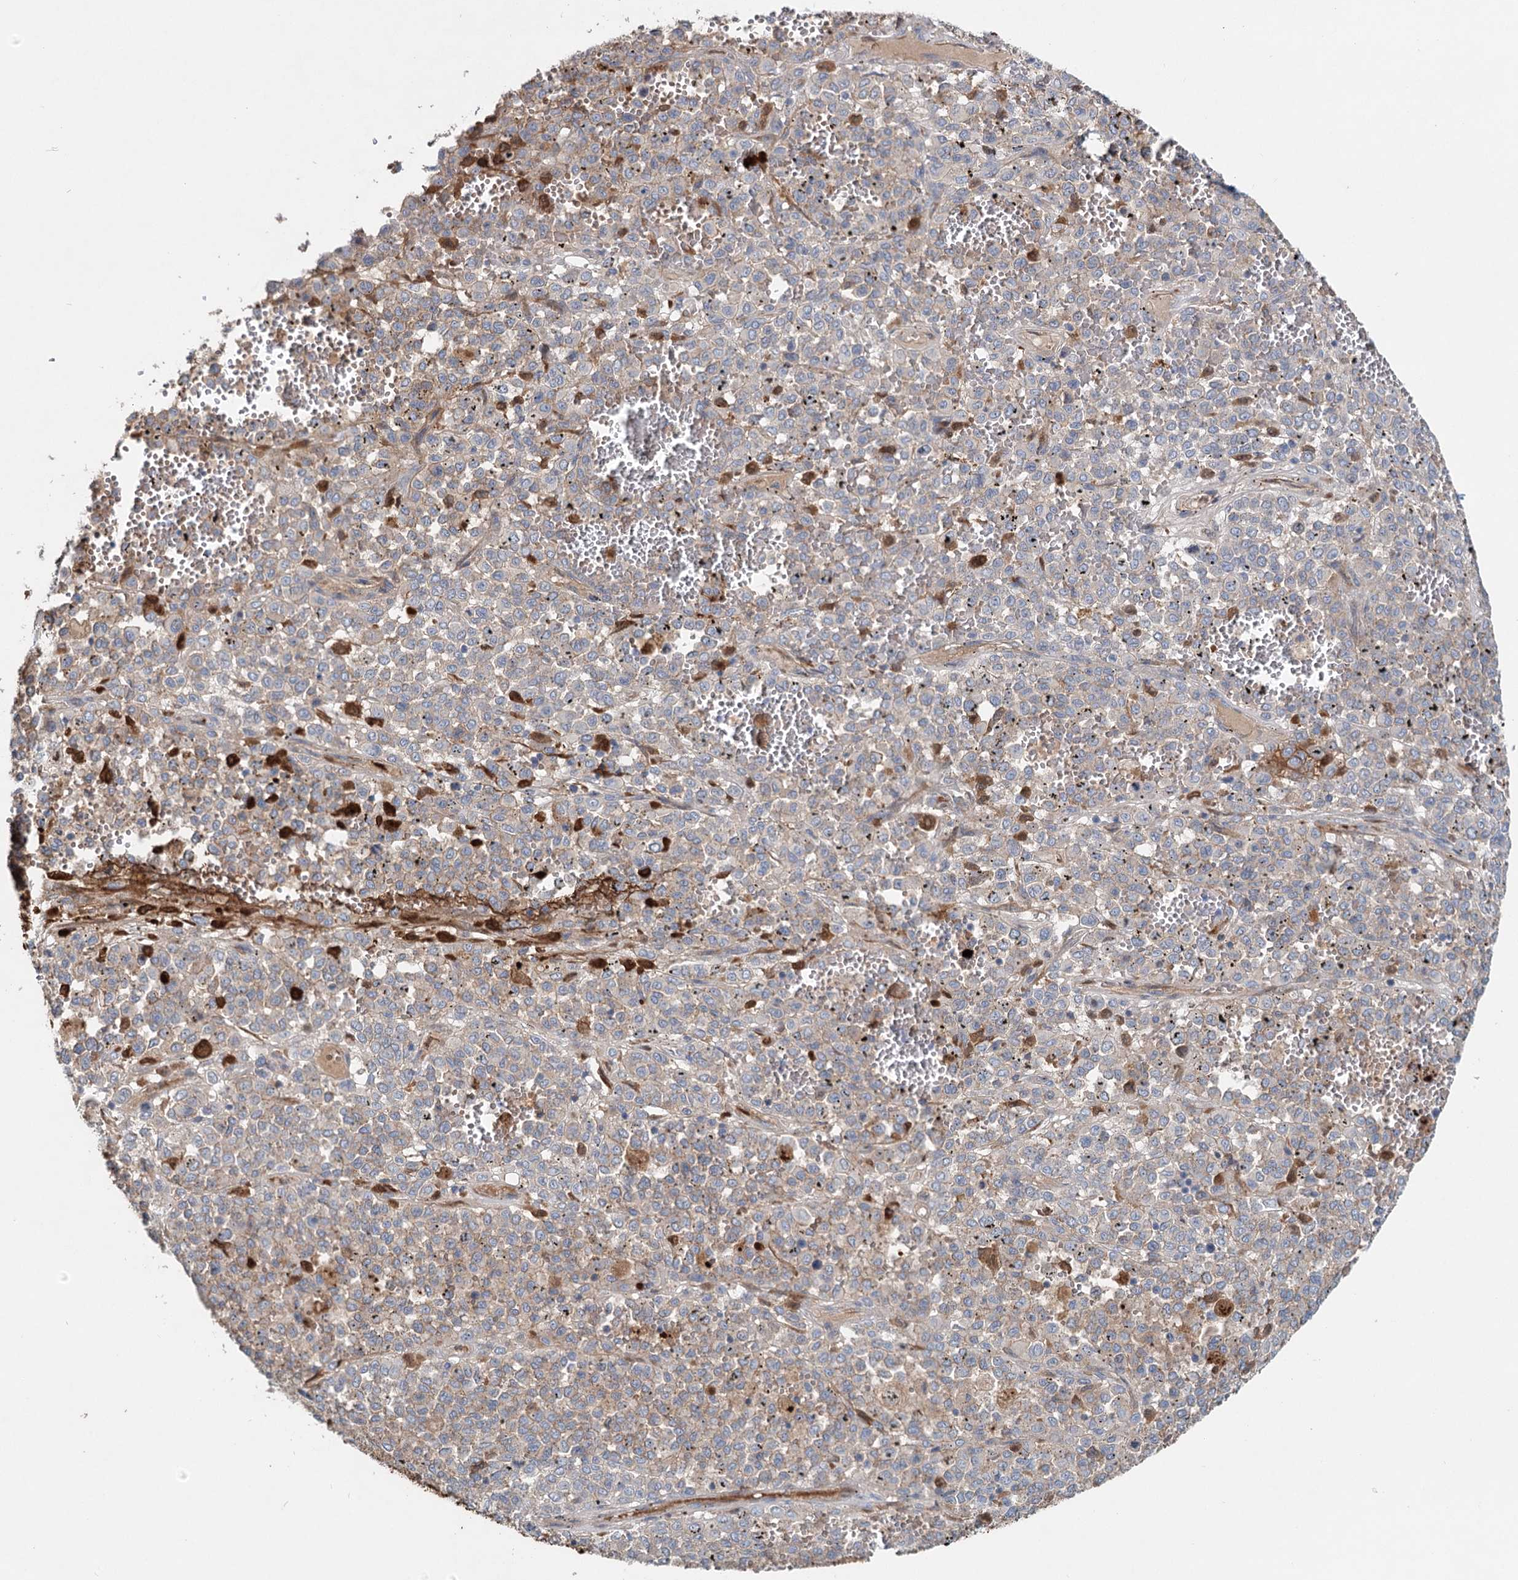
{"staining": {"intensity": "moderate", "quantity": "<25%", "location": "cytoplasmic/membranous"}, "tissue": "melanoma", "cell_type": "Tumor cells", "image_type": "cancer", "snomed": [{"axis": "morphology", "description": "Malignant melanoma, Metastatic site"}, {"axis": "topography", "description": "Pancreas"}], "caption": "Malignant melanoma (metastatic site) was stained to show a protein in brown. There is low levels of moderate cytoplasmic/membranous staining in about <25% of tumor cells. The staining was performed using DAB, with brown indicating positive protein expression. Nuclei are stained blue with hematoxylin.", "gene": "ALKBH8", "patient": {"sex": "female", "age": 30}}